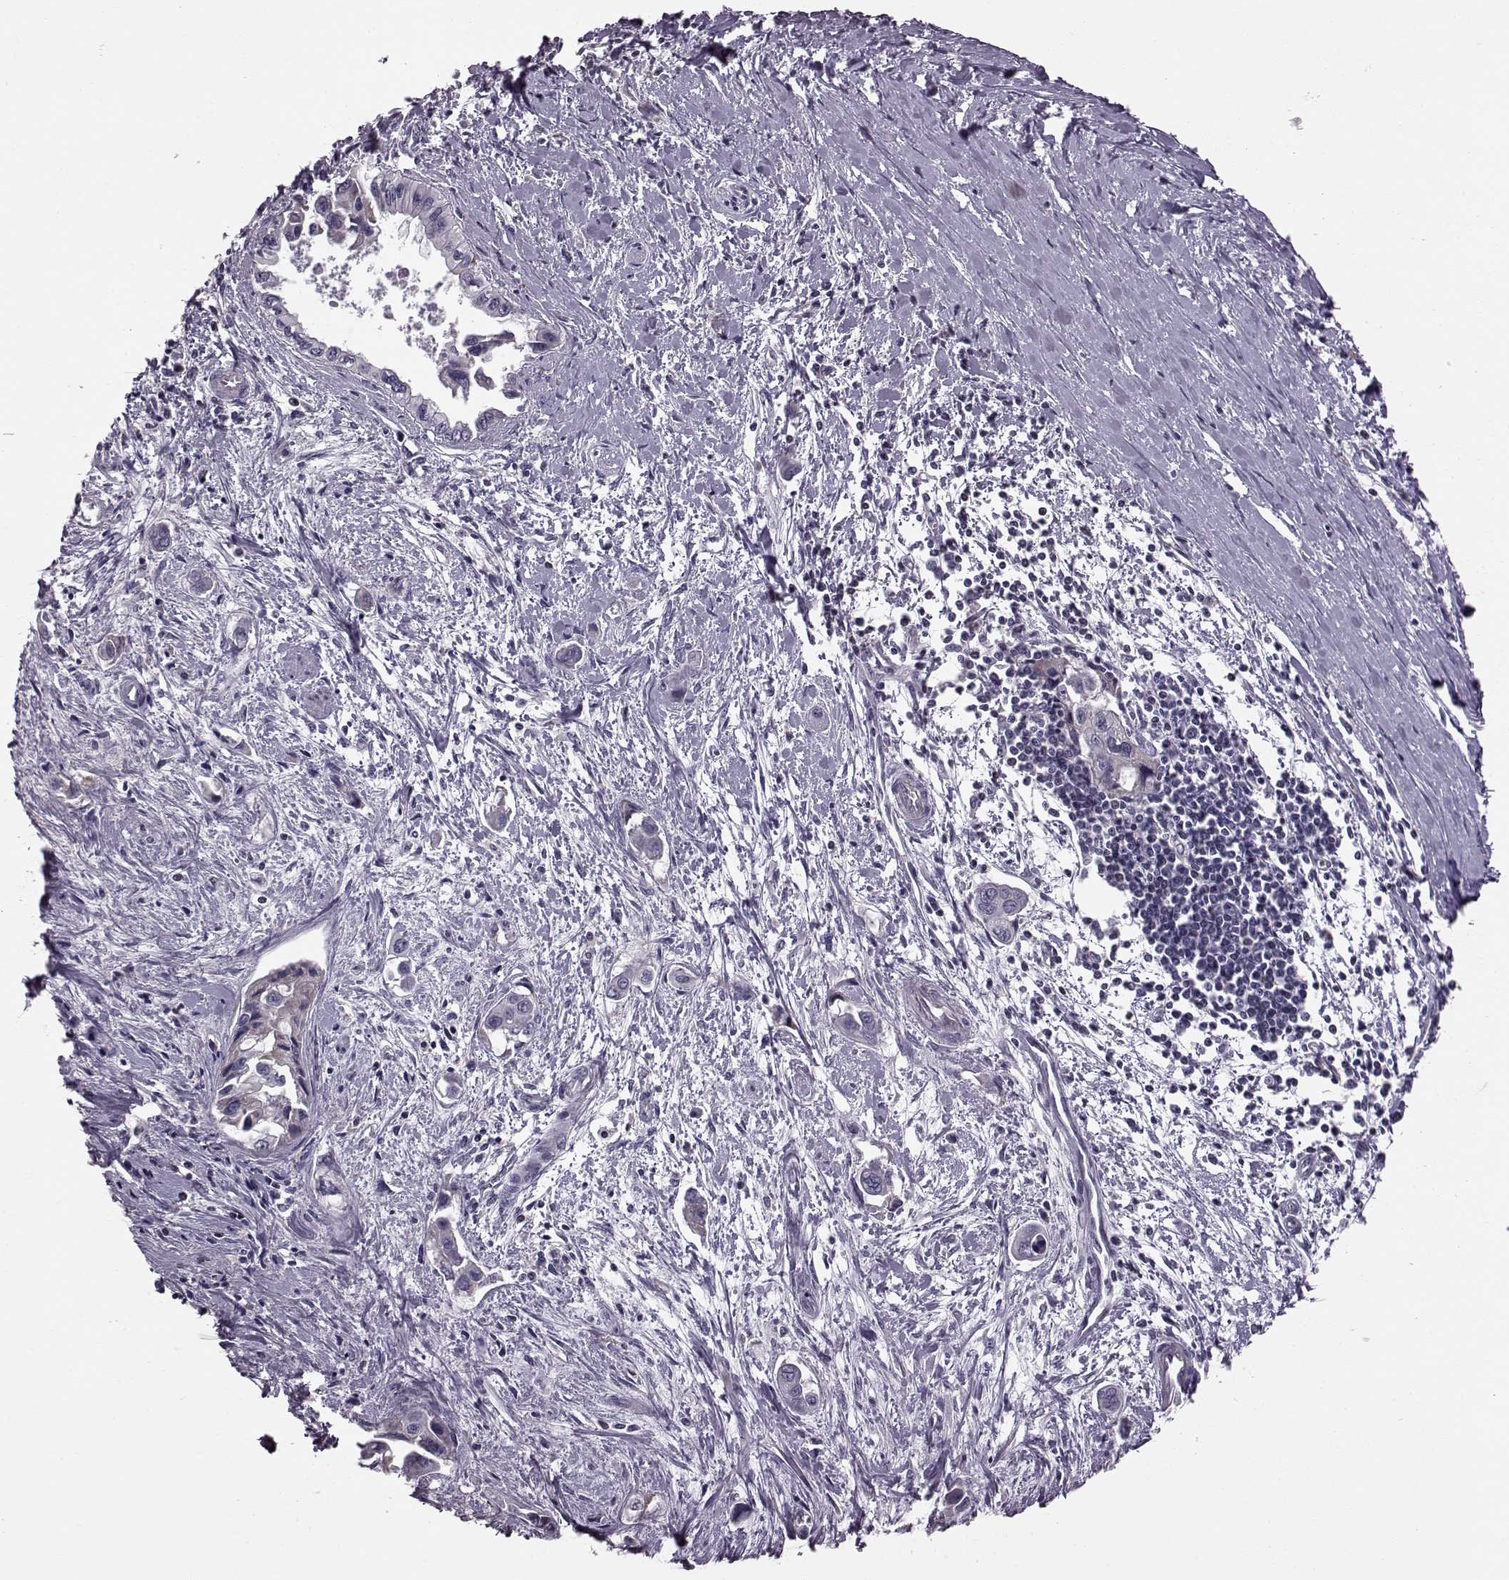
{"staining": {"intensity": "negative", "quantity": "none", "location": "none"}, "tissue": "pancreatic cancer", "cell_type": "Tumor cells", "image_type": "cancer", "snomed": [{"axis": "morphology", "description": "Adenocarcinoma, NOS"}, {"axis": "topography", "description": "Pancreas"}], "caption": "Protein analysis of pancreatic adenocarcinoma displays no significant staining in tumor cells. Brightfield microscopy of immunohistochemistry stained with DAB (brown) and hematoxylin (blue), captured at high magnification.", "gene": "CDC42SE1", "patient": {"sex": "male", "age": 60}}